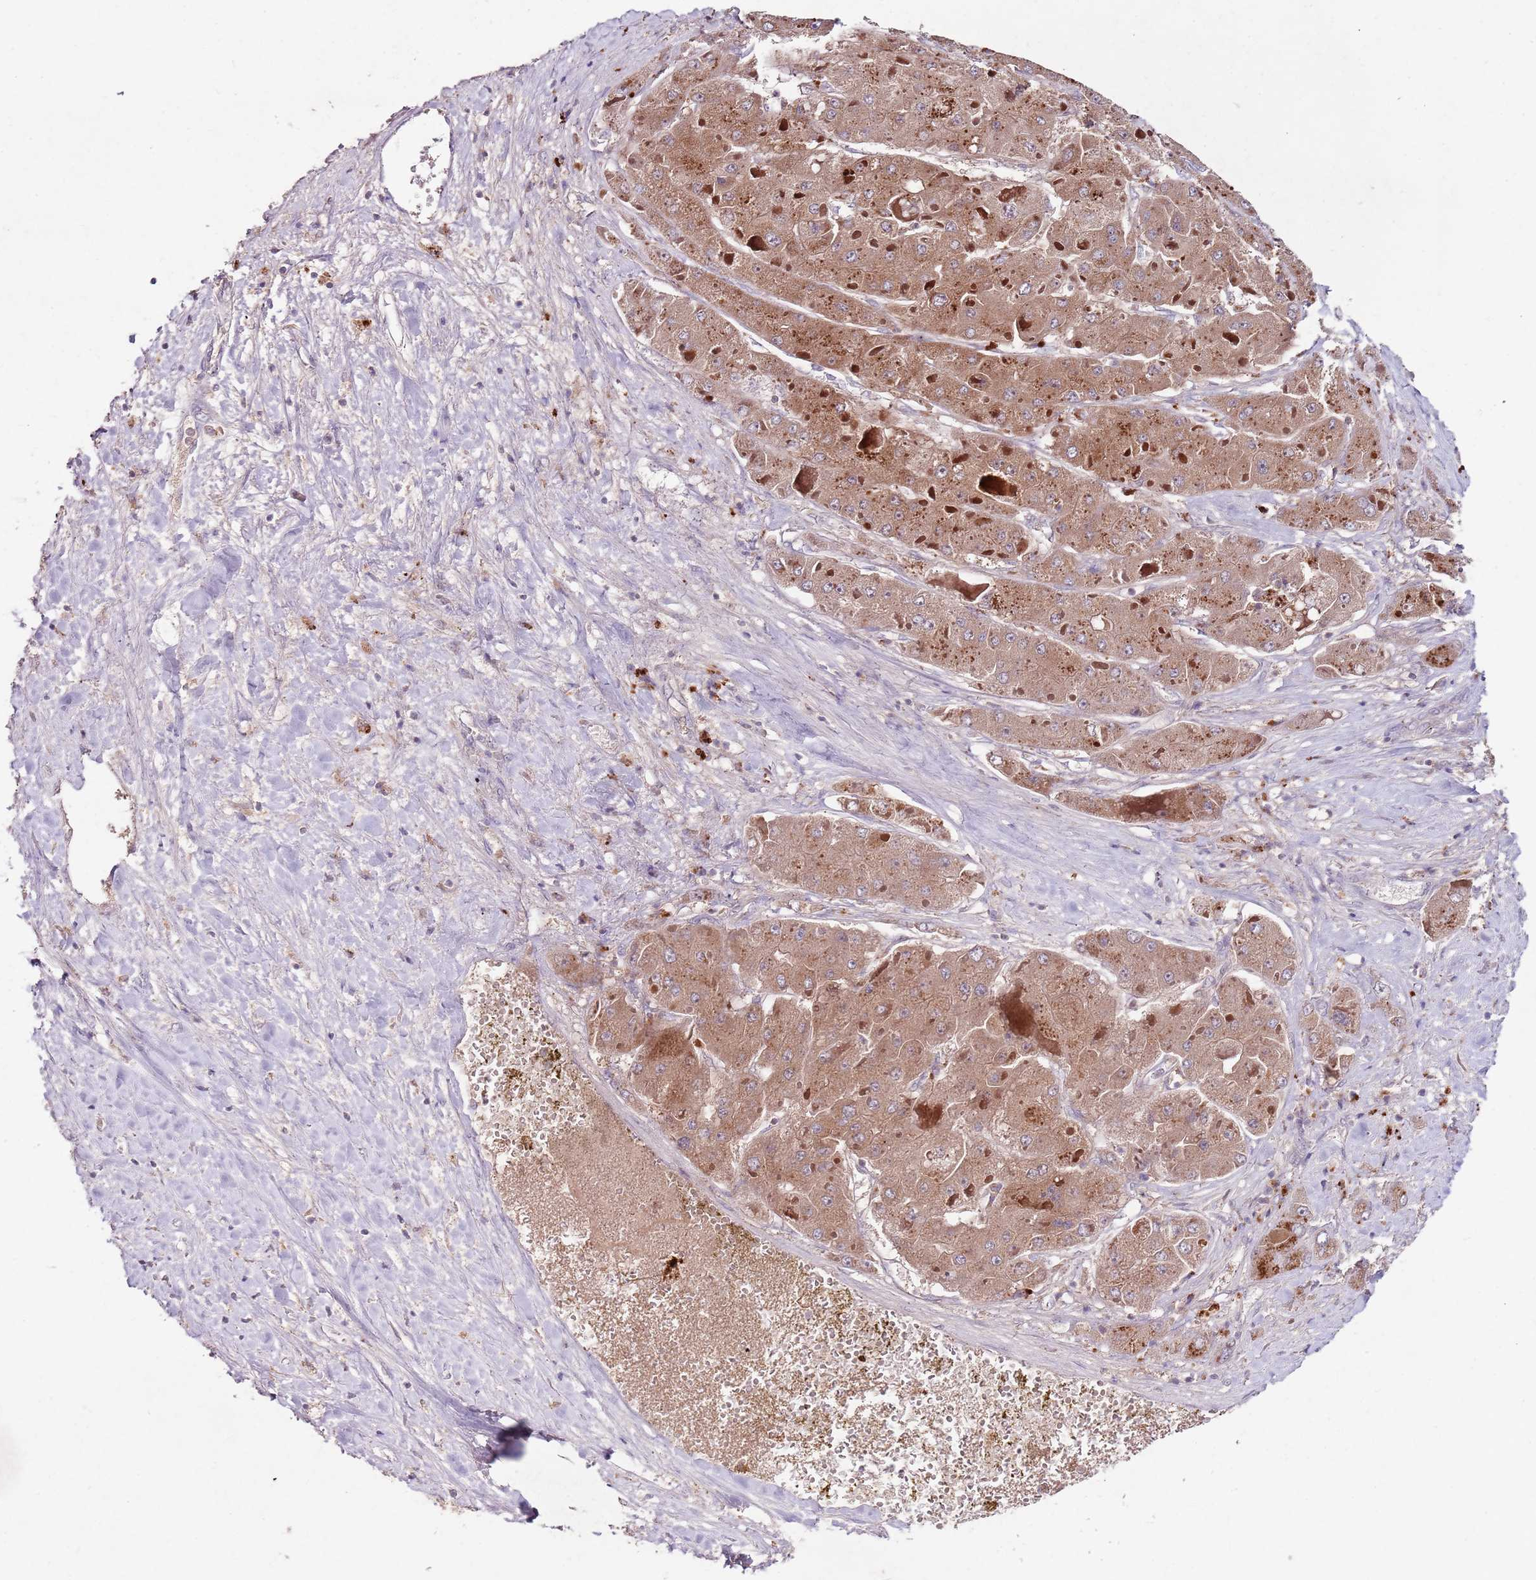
{"staining": {"intensity": "moderate", "quantity": ">75%", "location": "cytoplasmic/membranous"}, "tissue": "liver cancer", "cell_type": "Tumor cells", "image_type": "cancer", "snomed": [{"axis": "morphology", "description": "Carcinoma, Hepatocellular, NOS"}, {"axis": "topography", "description": "Liver"}], "caption": "High-power microscopy captured an IHC histopathology image of liver hepatocellular carcinoma, revealing moderate cytoplasmic/membranous positivity in about >75% of tumor cells.", "gene": "NRDE2", "patient": {"sex": "female", "age": 73}}